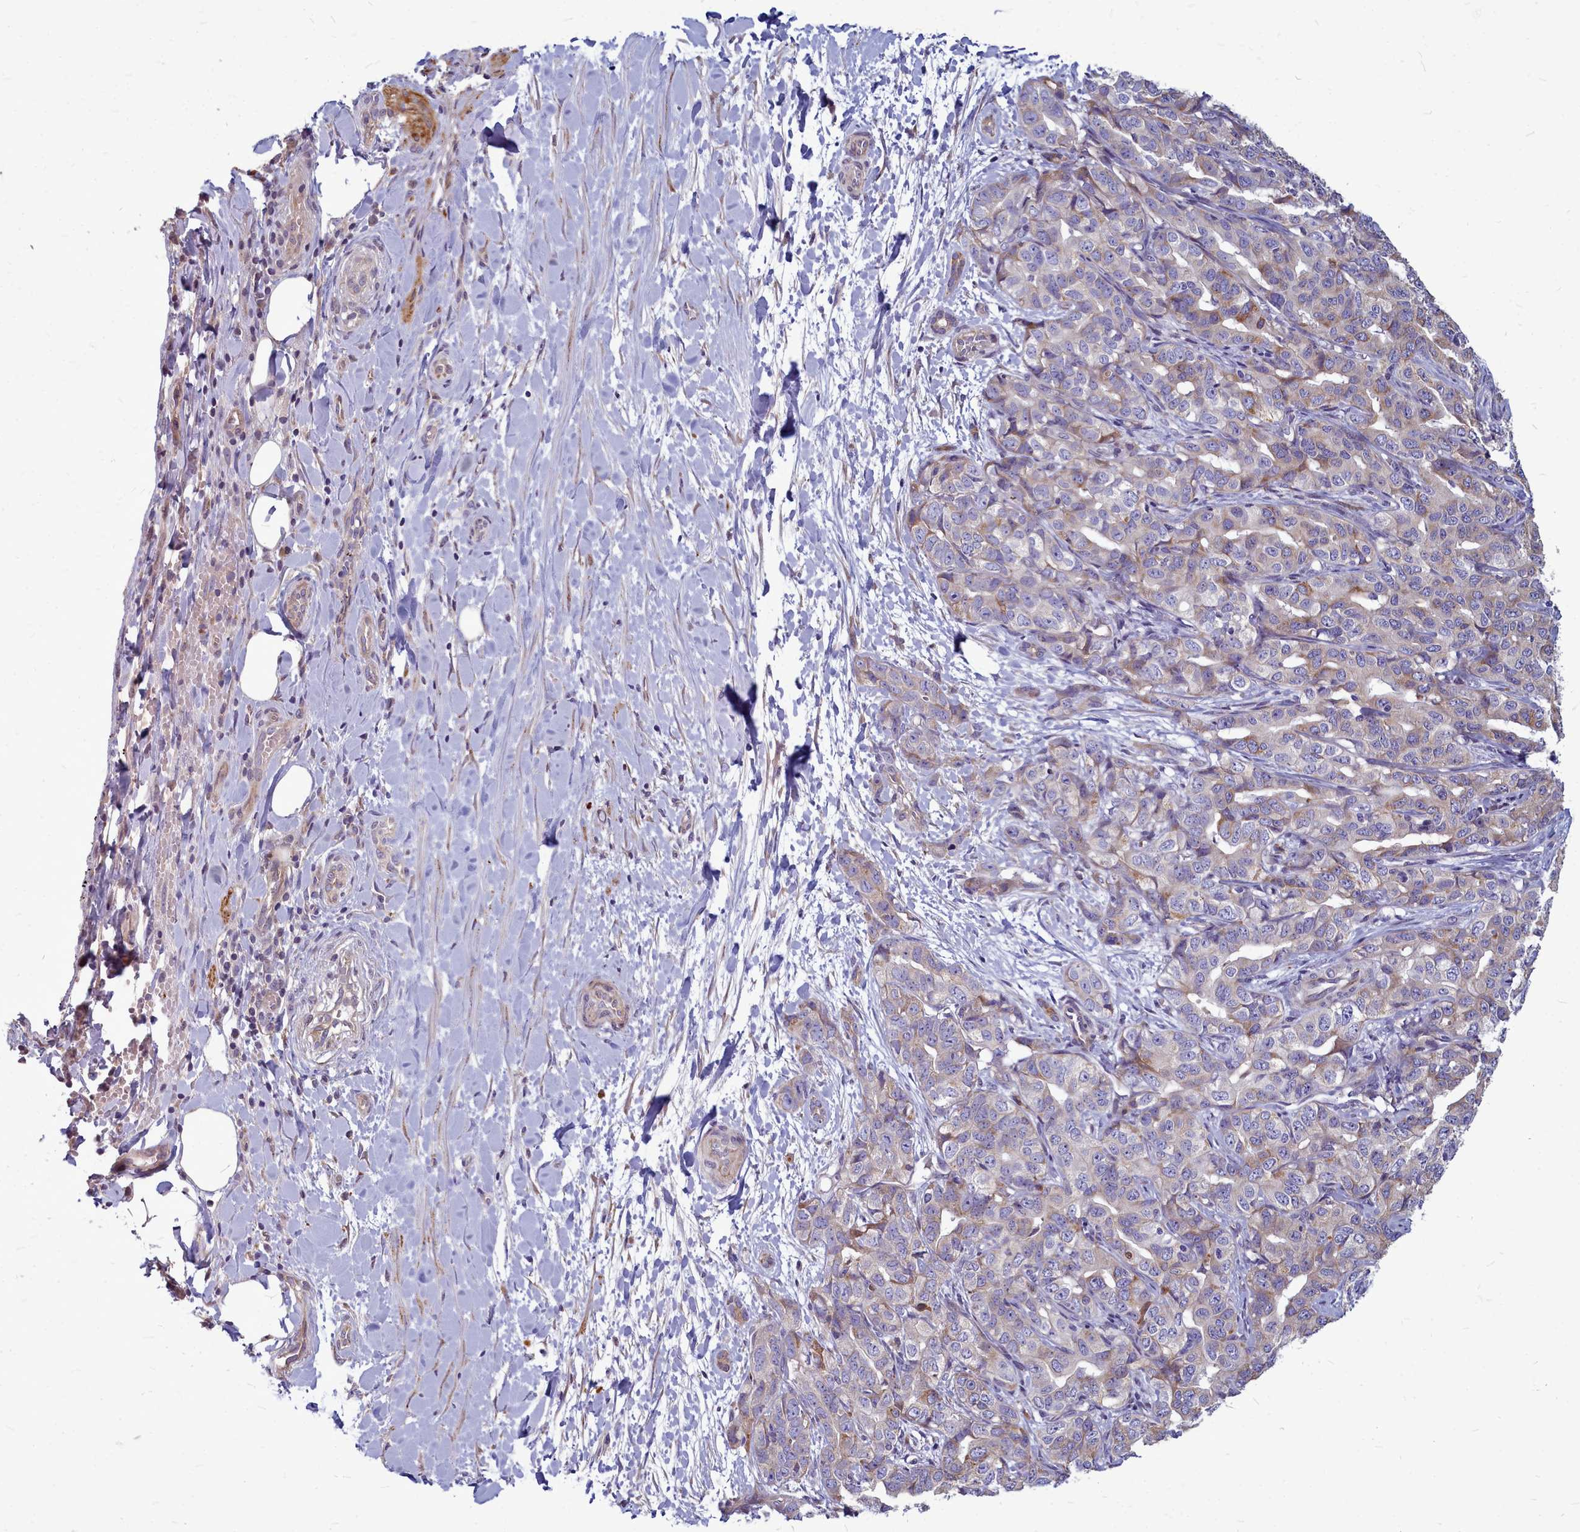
{"staining": {"intensity": "moderate", "quantity": "<25%", "location": "cytoplasmic/membranous"}, "tissue": "liver cancer", "cell_type": "Tumor cells", "image_type": "cancer", "snomed": [{"axis": "morphology", "description": "Cholangiocarcinoma"}, {"axis": "topography", "description": "Liver"}], "caption": "This photomicrograph shows liver cancer (cholangiocarcinoma) stained with immunohistochemistry to label a protein in brown. The cytoplasmic/membranous of tumor cells show moderate positivity for the protein. Nuclei are counter-stained blue.", "gene": "SMPD4", "patient": {"sex": "male", "age": 59}}